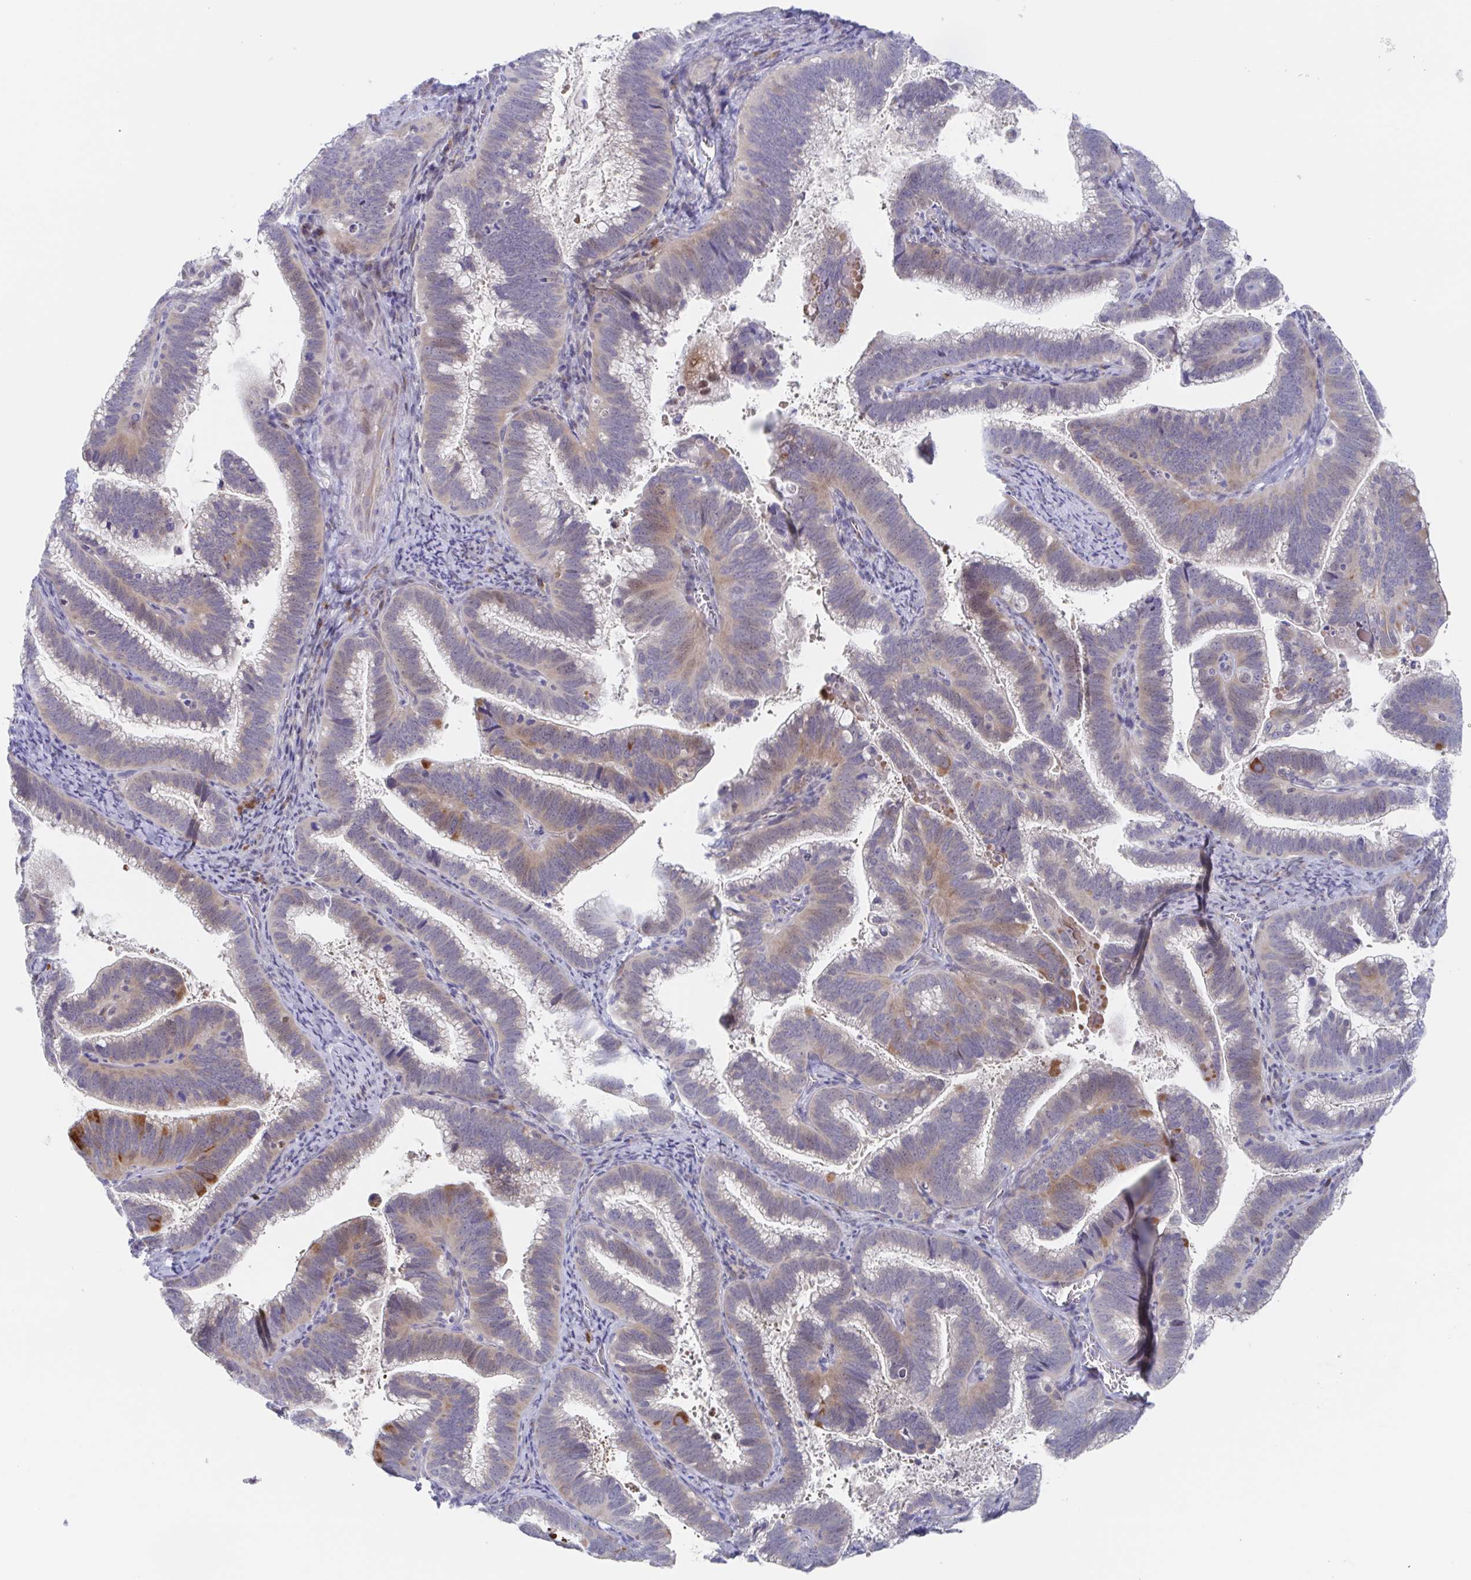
{"staining": {"intensity": "weak", "quantity": ">75%", "location": "cytoplasmic/membranous"}, "tissue": "cervical cancer", "cell_type": "Tumor cells", "image_type": "cancer", "snomed": [{"axis": "morphology", "description": "Adenocarcinoma, NOS"}, {"axis": "topography", "description": "Cervix"}], "caption": "Immunohistochemical staining of cervical cancer (adenocarcinoma) displays weak cytoplasmic/membranous protein expression in approximately >75% of tumor cells.", "gene": "POU2F3", "patient": {"sex": "female", "age": 61}}